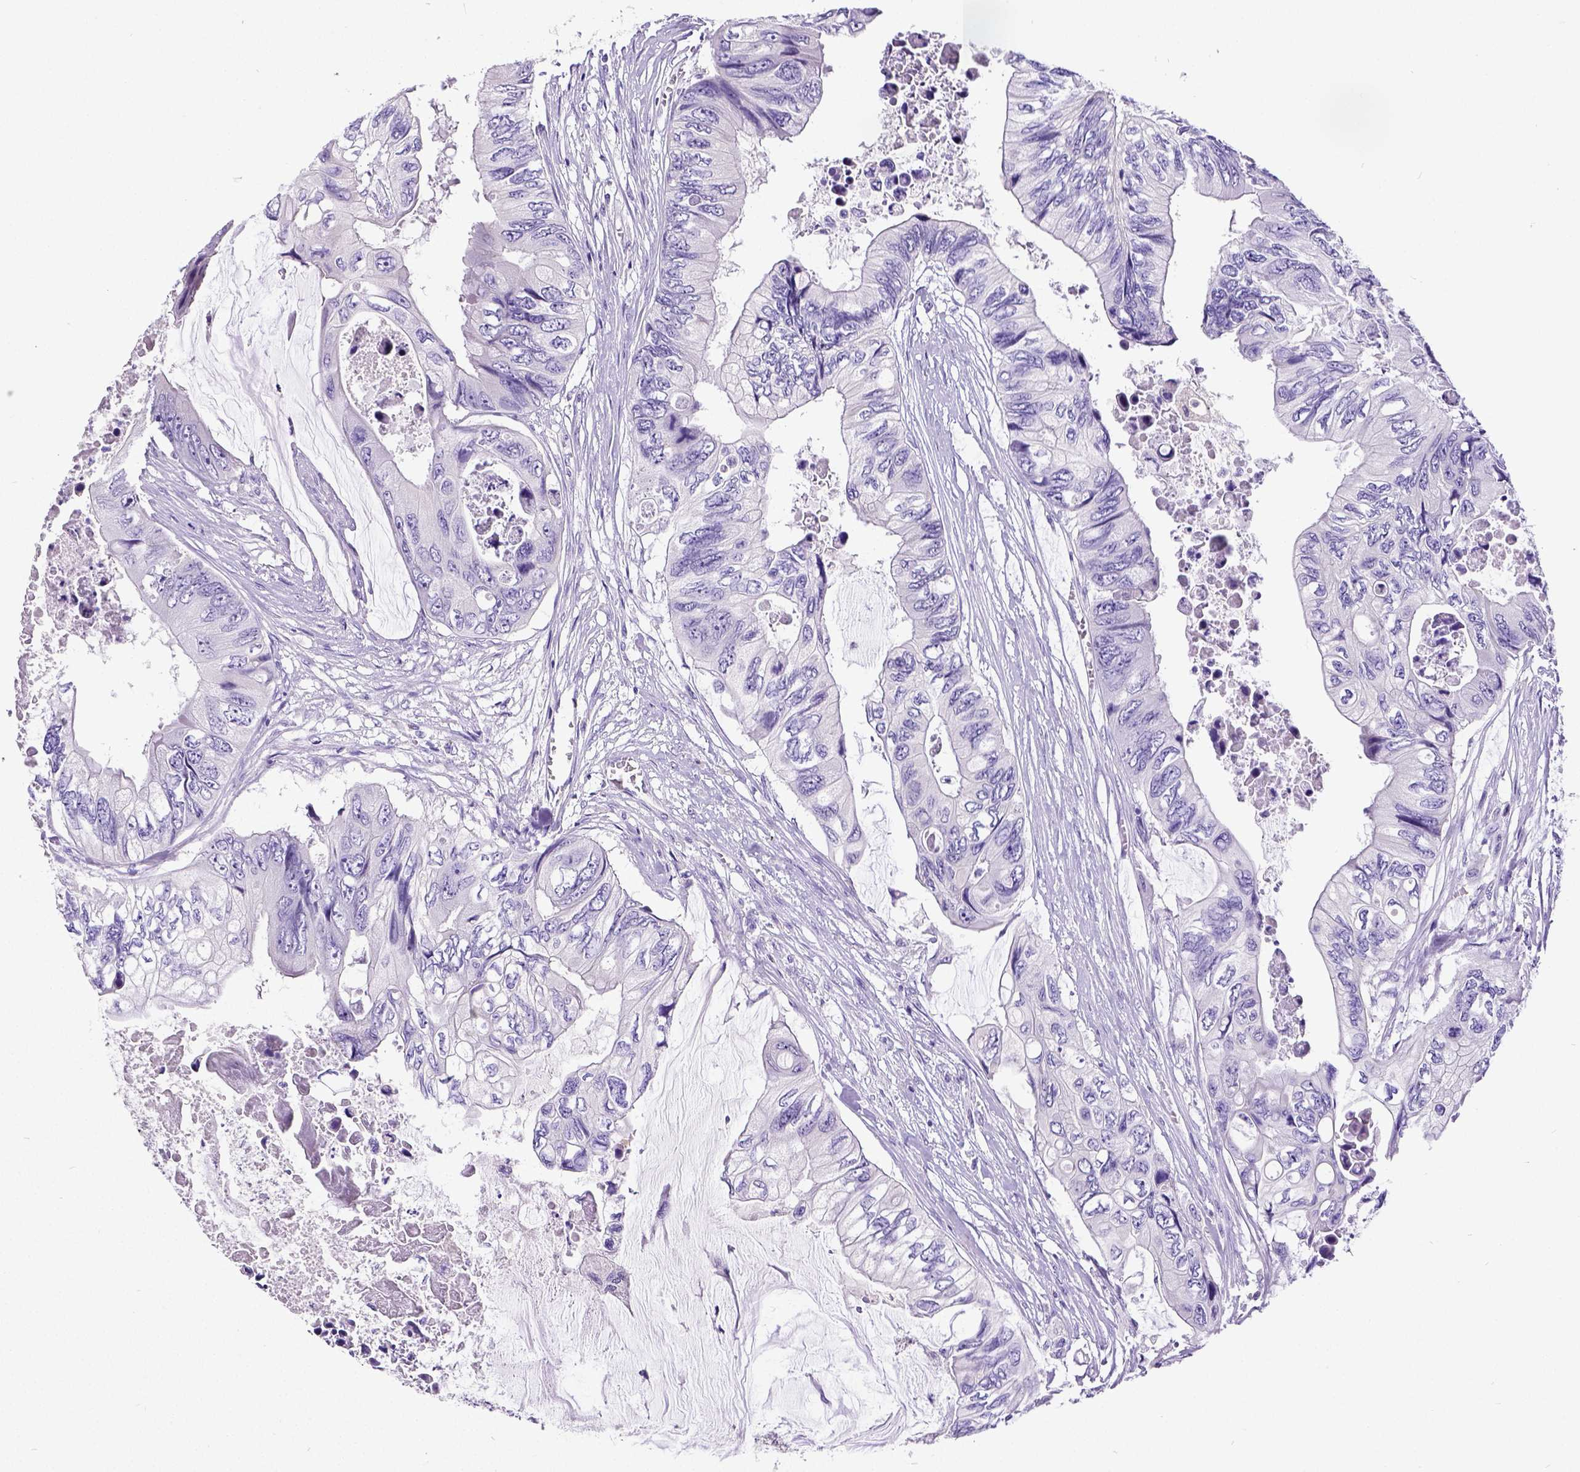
{"staining": {"intensity": "negative", "quantity": "none", "location": "none"}, "tissue": "colorectal cancer", "cell_type": "Tumor cells", "image_type": "cancer", "snomed": [{"axis": "morphology", "description": "Adenocarcinoma, NOS"}, {"axis": "topography", "description": "Rectum"}], "caption": "Human colorectal cancer (adenocarcinoma) stained for a protein using immunohistochemistry shows no positivity in tumor cells.", "gene": "SATB2", "patient": {"sex": "male", "age": 63}}